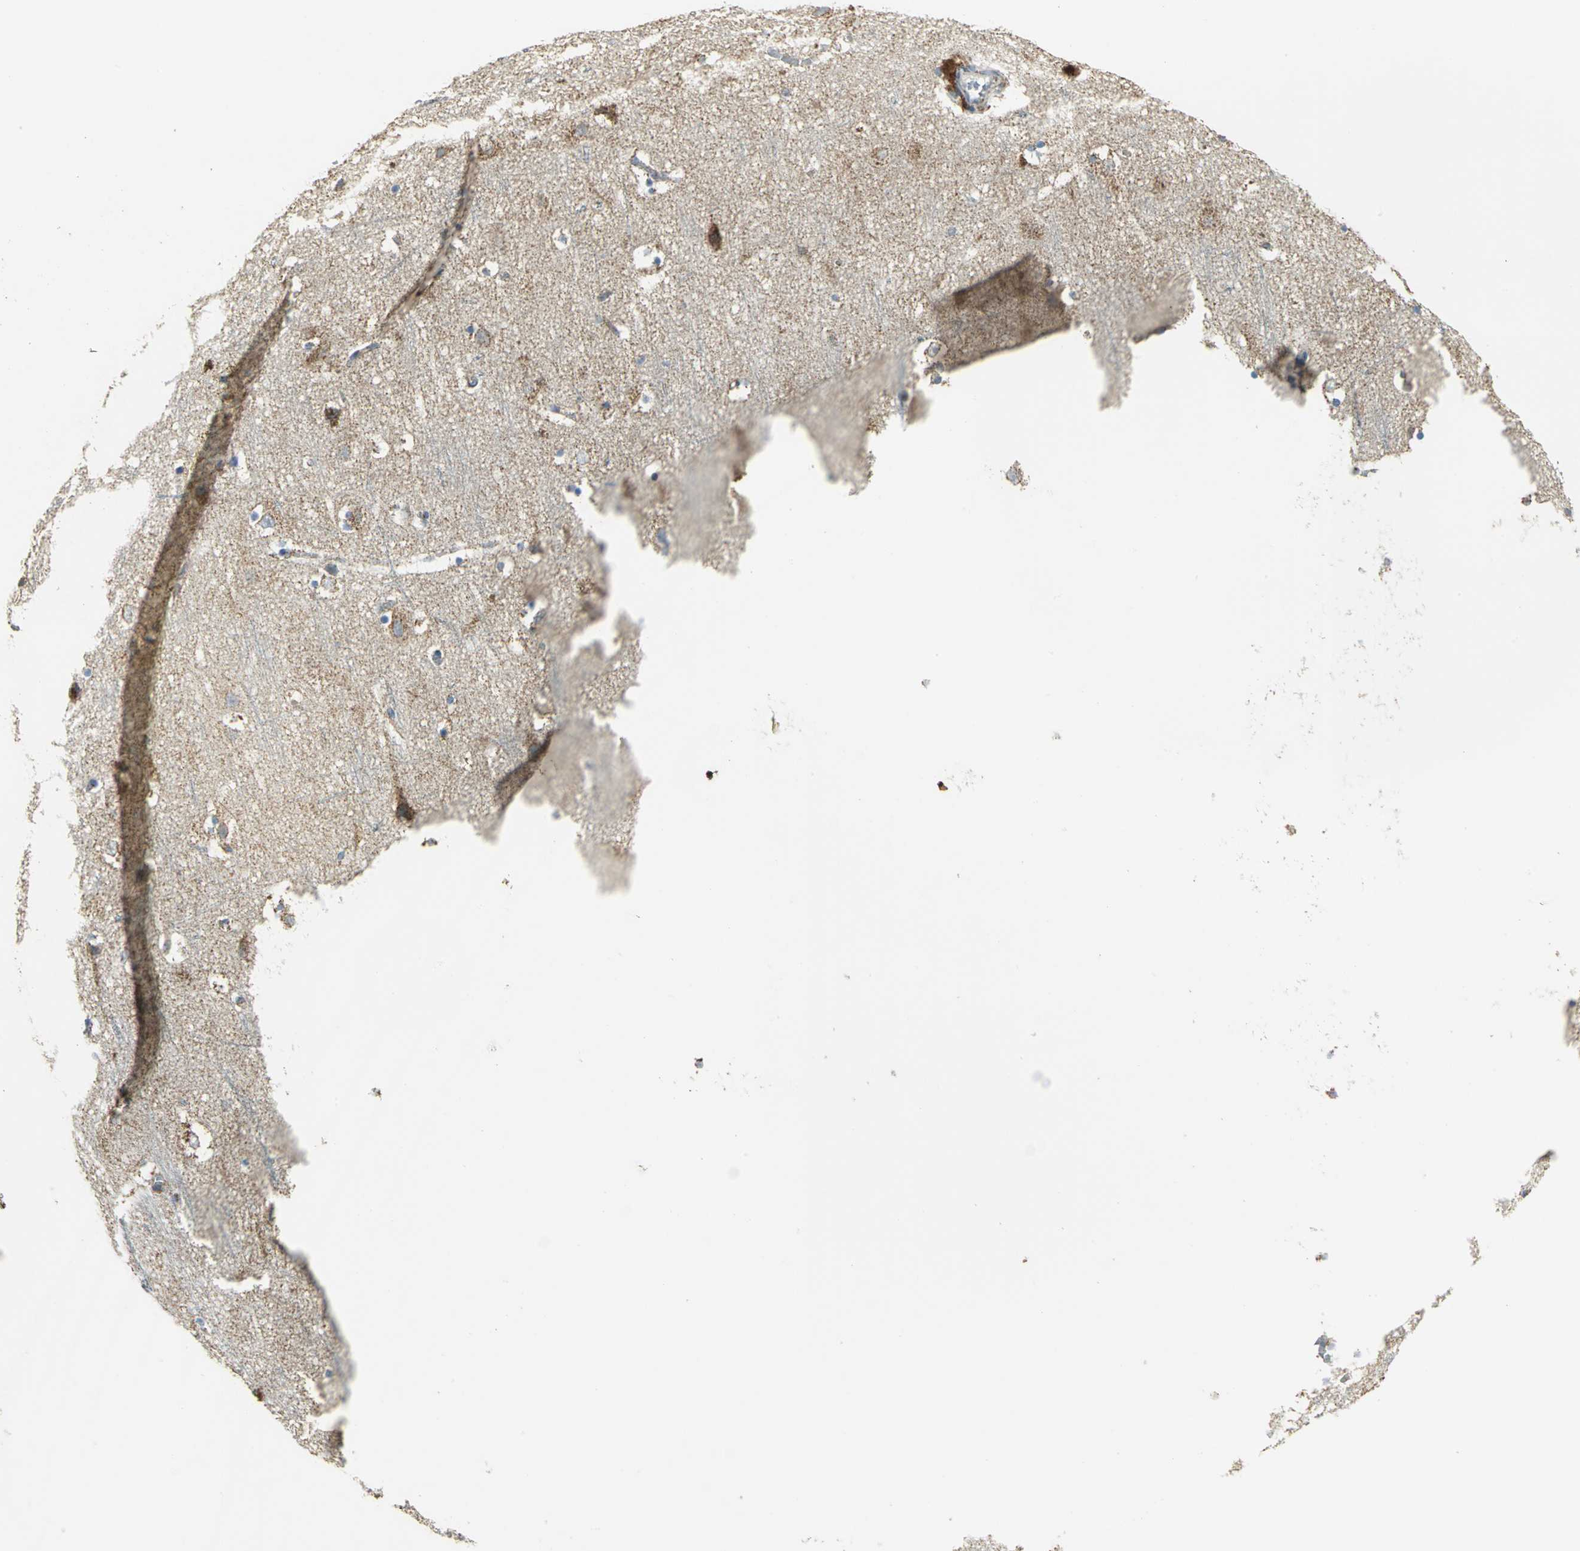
{"staining": {"intensity": "negative", "quantity": "none", "location": "none"}, "tissue": "cerebral cortex", "cell_type": "Endothelial cells", "image_type": "normal", "snomed": [{"axis": "morphology", "description": "Normal tissue, NOS"}, {"axis": "topography", "description": "Cerebral cortex"}], "caption": "Immunohistochemistry of normal human cerebral cortex shows no positivity in endothelial cells.", "gene": "NDUFB5", "patient": {"sex": "male", "age": 45}}